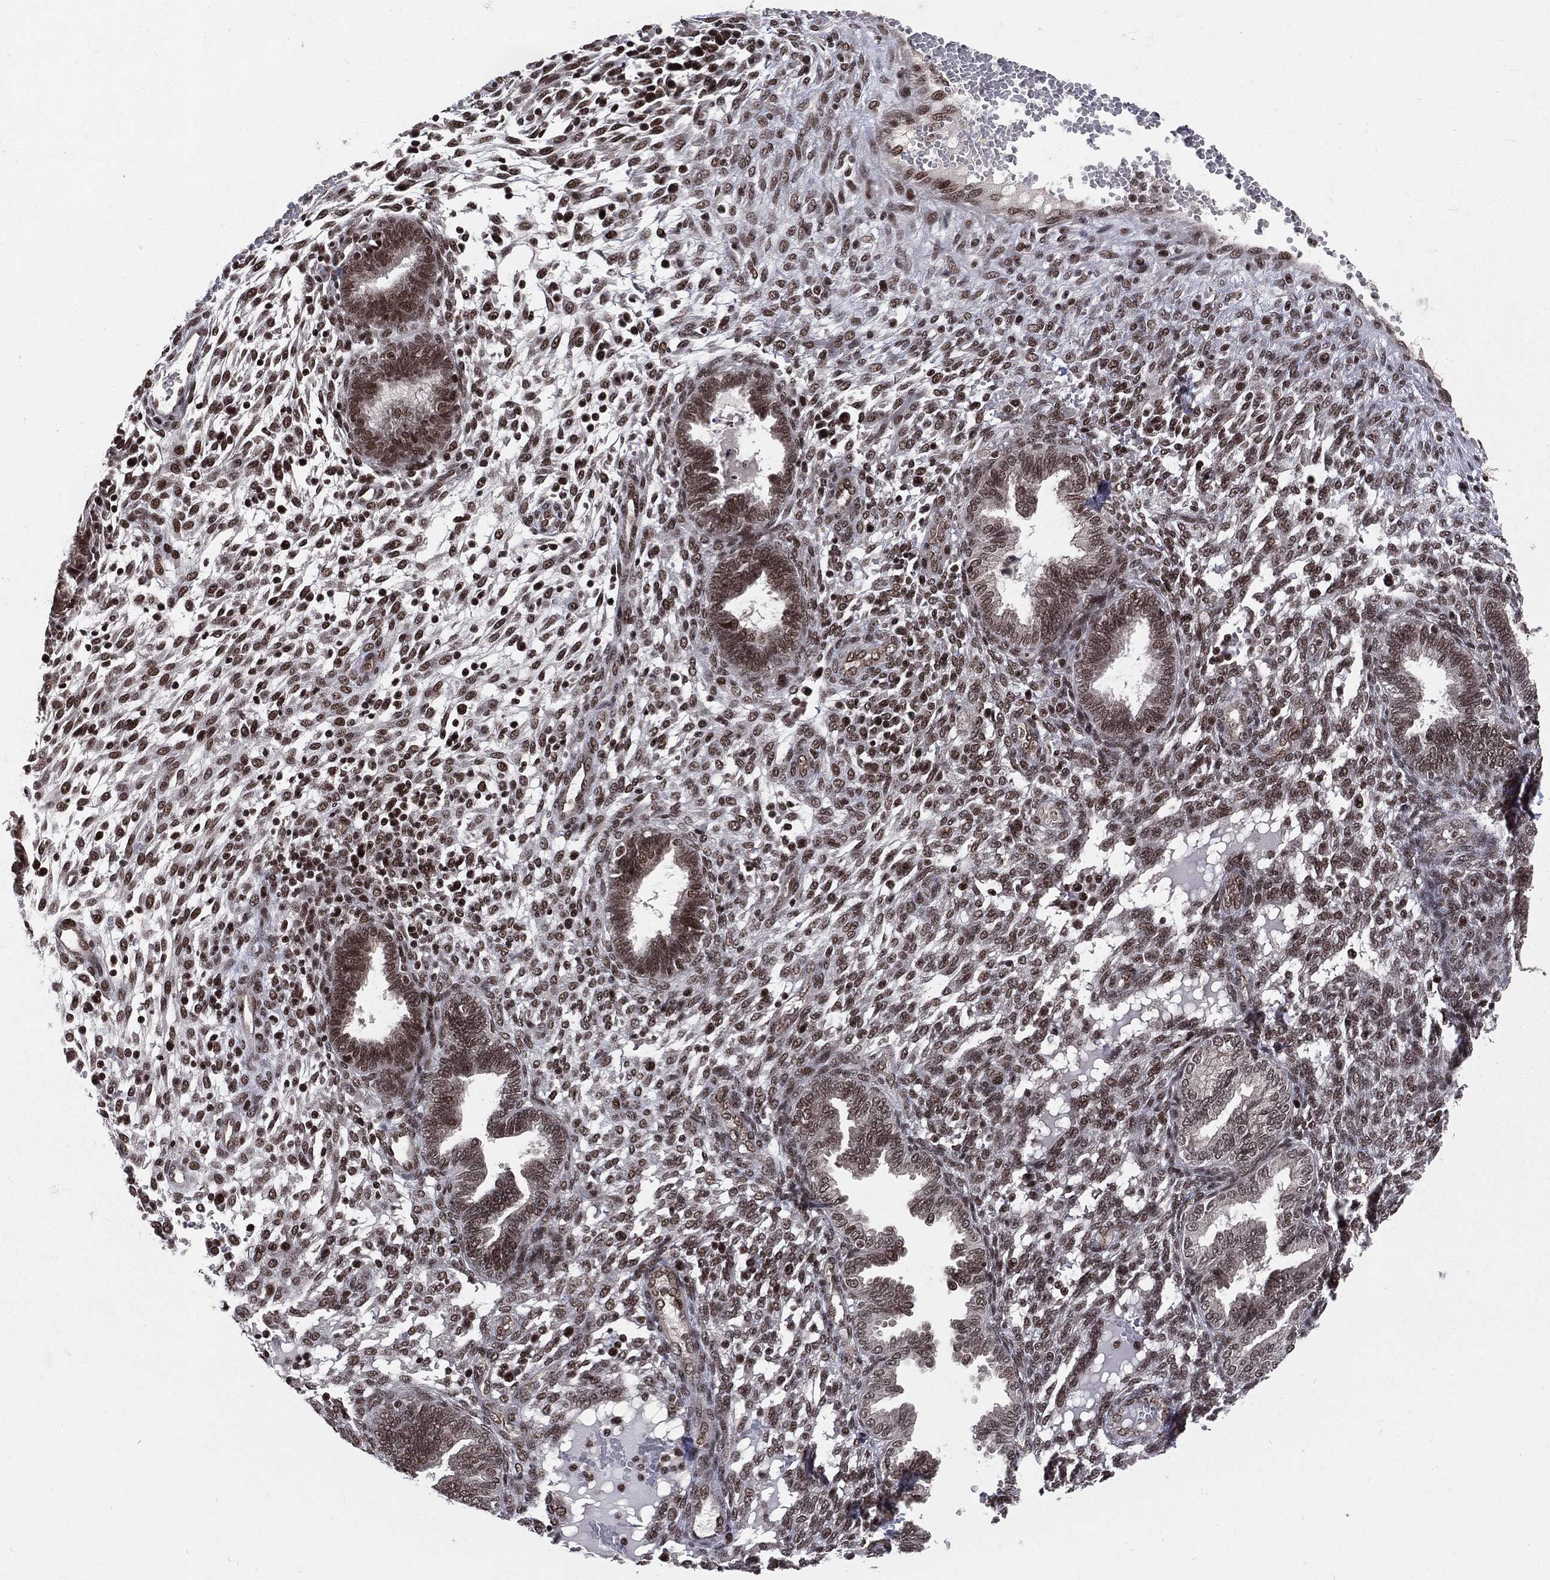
{"staining": {"intensity": "strong", "quantity": ">75%", "location": "nuclear"}, "tissue": "endometrium", "cell_type": "Cells in endometrial stroma", "image_type": "normal", "snomed": [{"axis": "morphology", "description": "Normal tissue, NOS"}, {"axis": "topography", "description": "Endometrium"}], "caption": "About >75% of cells in endometrial stroma in unremarkable human endometrium display strong nuclear protein staining as visualized by brown immunohistochemical staining.", "gene": "SMC3", "patient": {"sex": "female", "age": 42}}